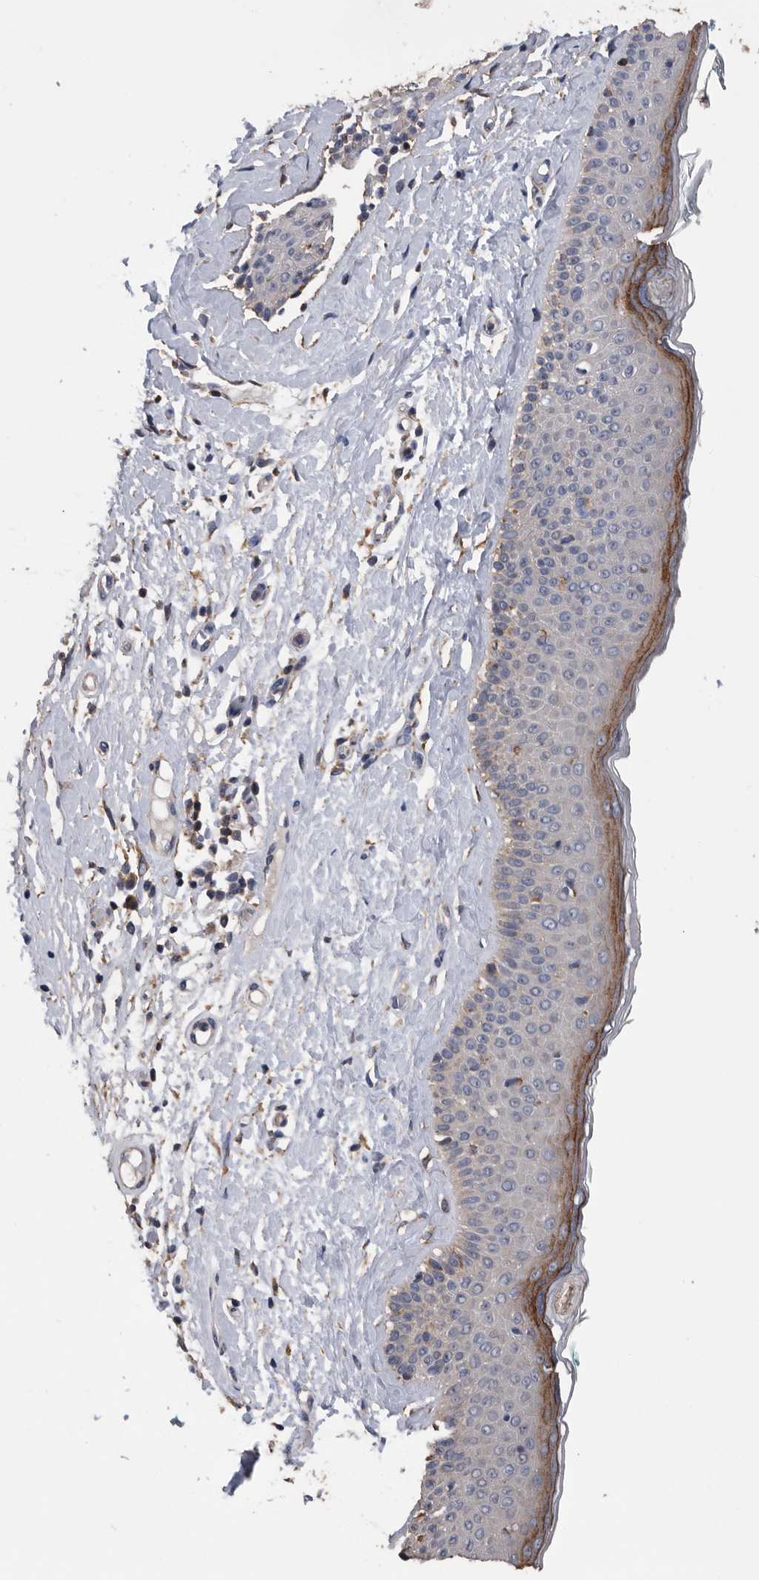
{"staining": {"intensity": "negative", "quantity": "none", "location": "none"}, "tissue": "skin cancer", "cell_type": "Tumor cells", "image_type": "cancer", "snomed": [{"axis": "morphology", "description": "Basal cell carcinoma"}, {"axis": "topography", "description": "Skin"}], "caption": "Photomicrograph shows no protein positivity in tumor cells of basal cell carcinoma (skin) tissue.", "gene": "NRBP1", "patient": {"sex": "female", "age": 84}}